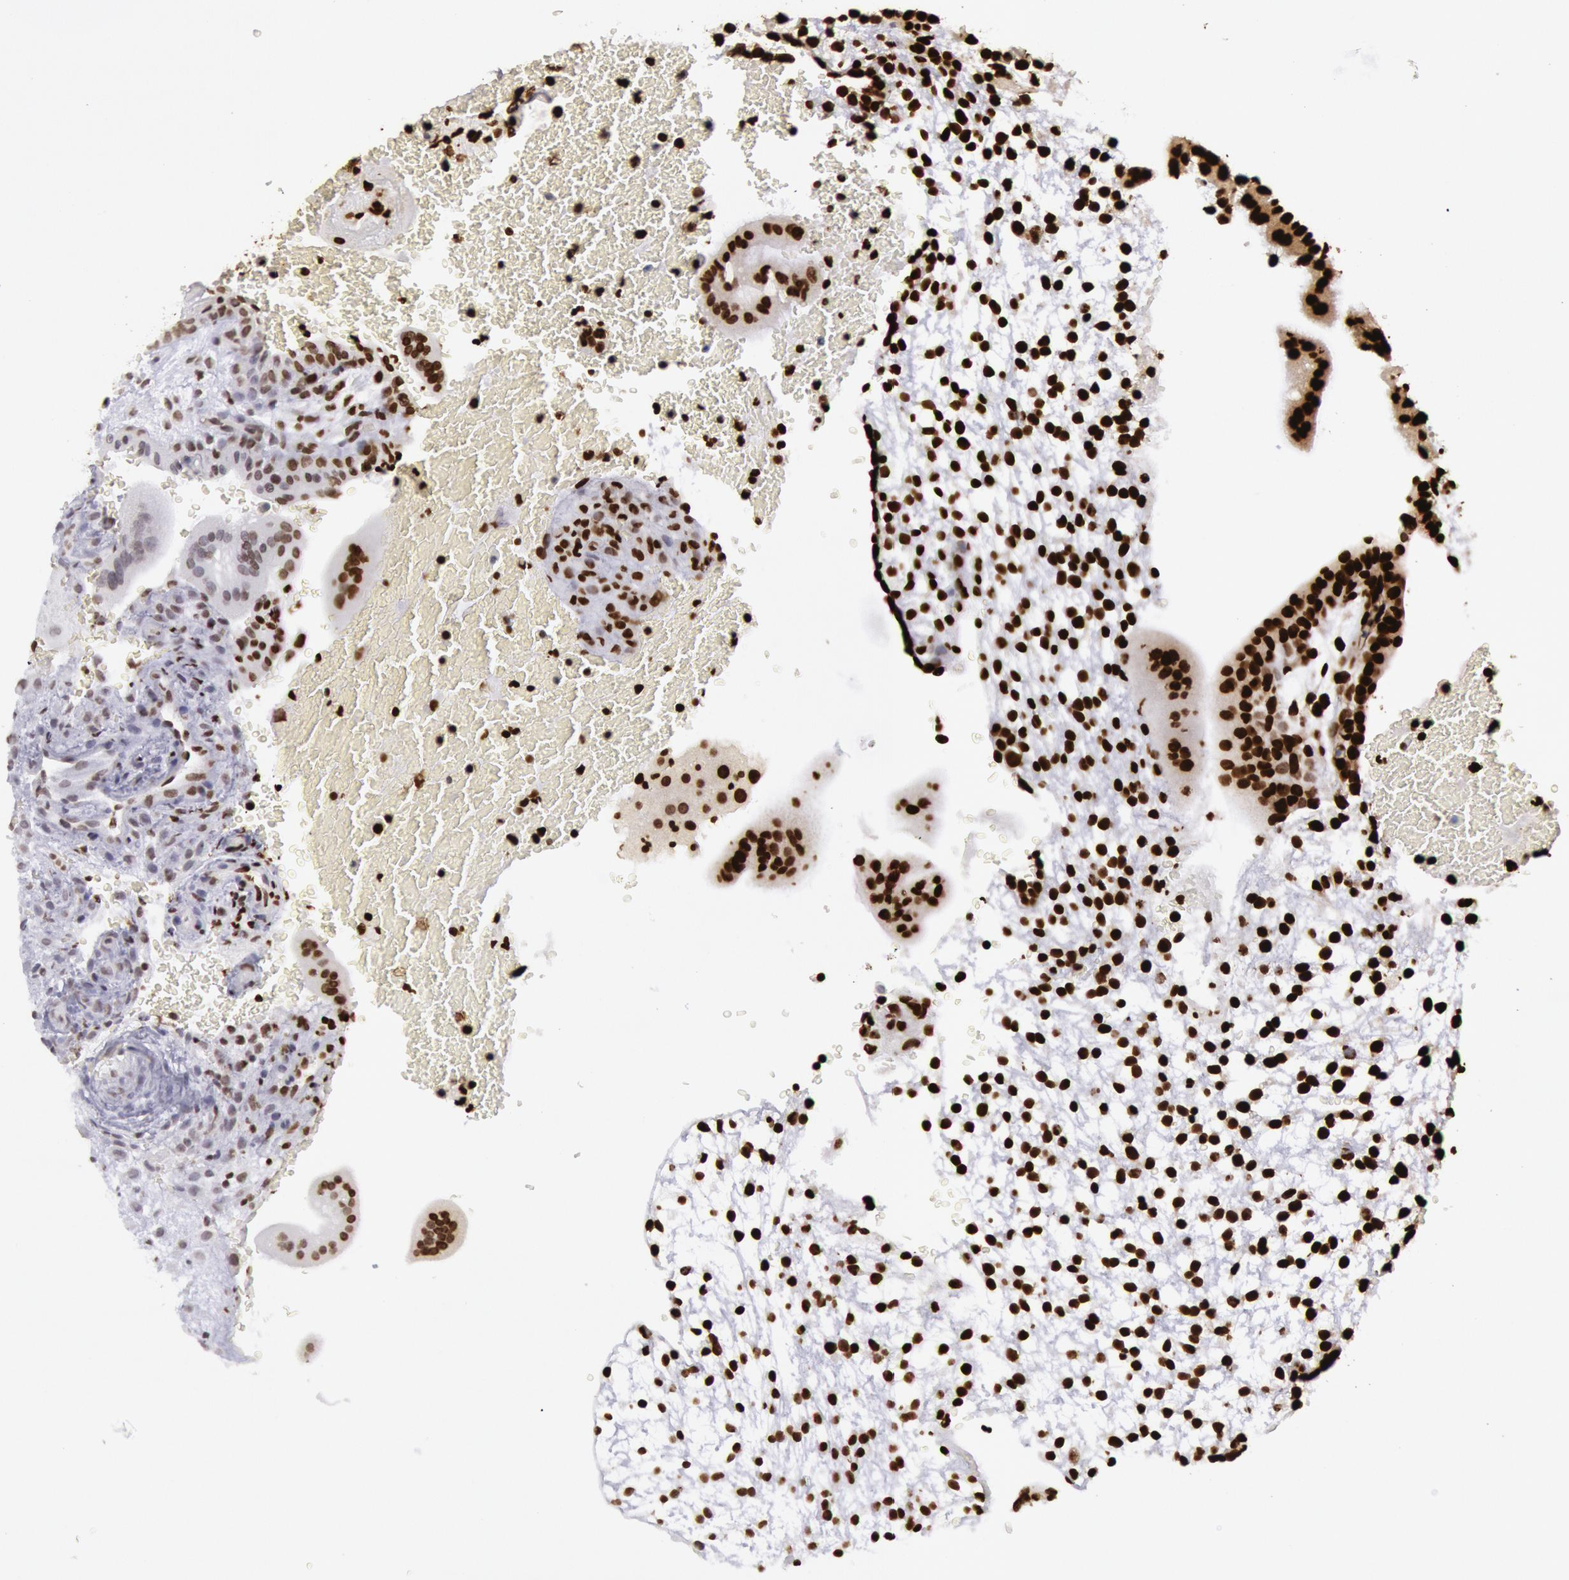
{"staining": {"intensity": "strong", "quantity": ">75%", "location": "nuclear"}, "tissue": "placenta", "cell_type": "Decidual cells", "image_type": "normal", "snomed": [{"axis": "morphology", "description": "Normal tissue, NOS"}, {"axis": "topography", "description": "Placenta"}], "caption": "Immunohistochemistry photomicrograph of normal placenta: placenta stained using IHC demonstrates high levels of strong protein expression localized specifically in the nuclear of decidual cells, appearing as a nuclear brown color.", "gene": "H3", "patient": {"sex": "female", "age": 35}}